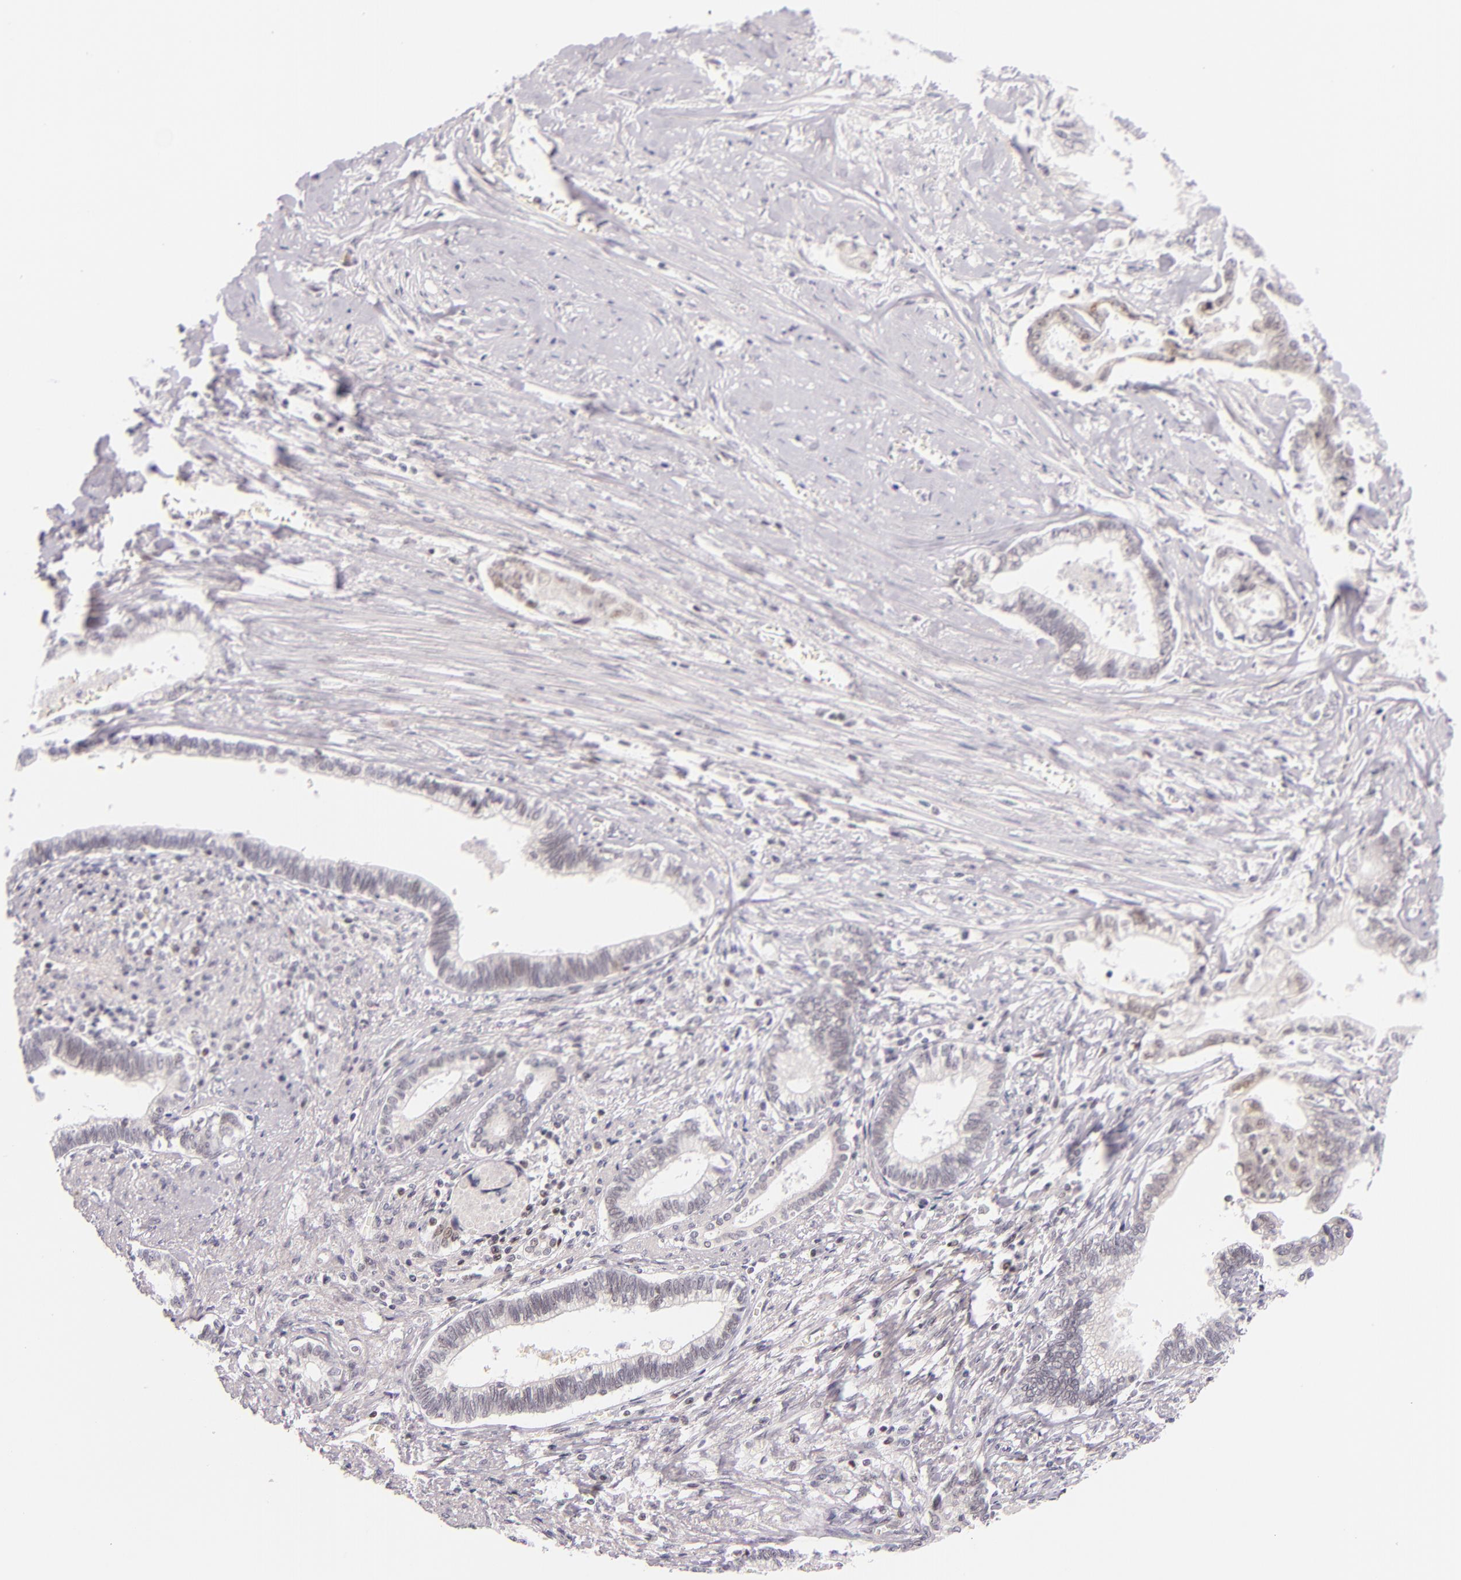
{"staining": {"intensity": "negative", "quantity": "none", "location": "none"}, "tissue": "liver cancer", "cell_type": "Tumor cells", "image_type": "cancer", "snomed": [{"axis": "morphology", "description": "Cholangiocarcinoma"}, {"axis": "topography", "description": "Liver"}], "caption": "Immunohistochemistry (IHC) photomicrograph of liver cancer stained for a protein (brown), which exhibits no staining in tumor cells.", "gene": "BCL3", "patient": {"sex": "male", "age": 57}}